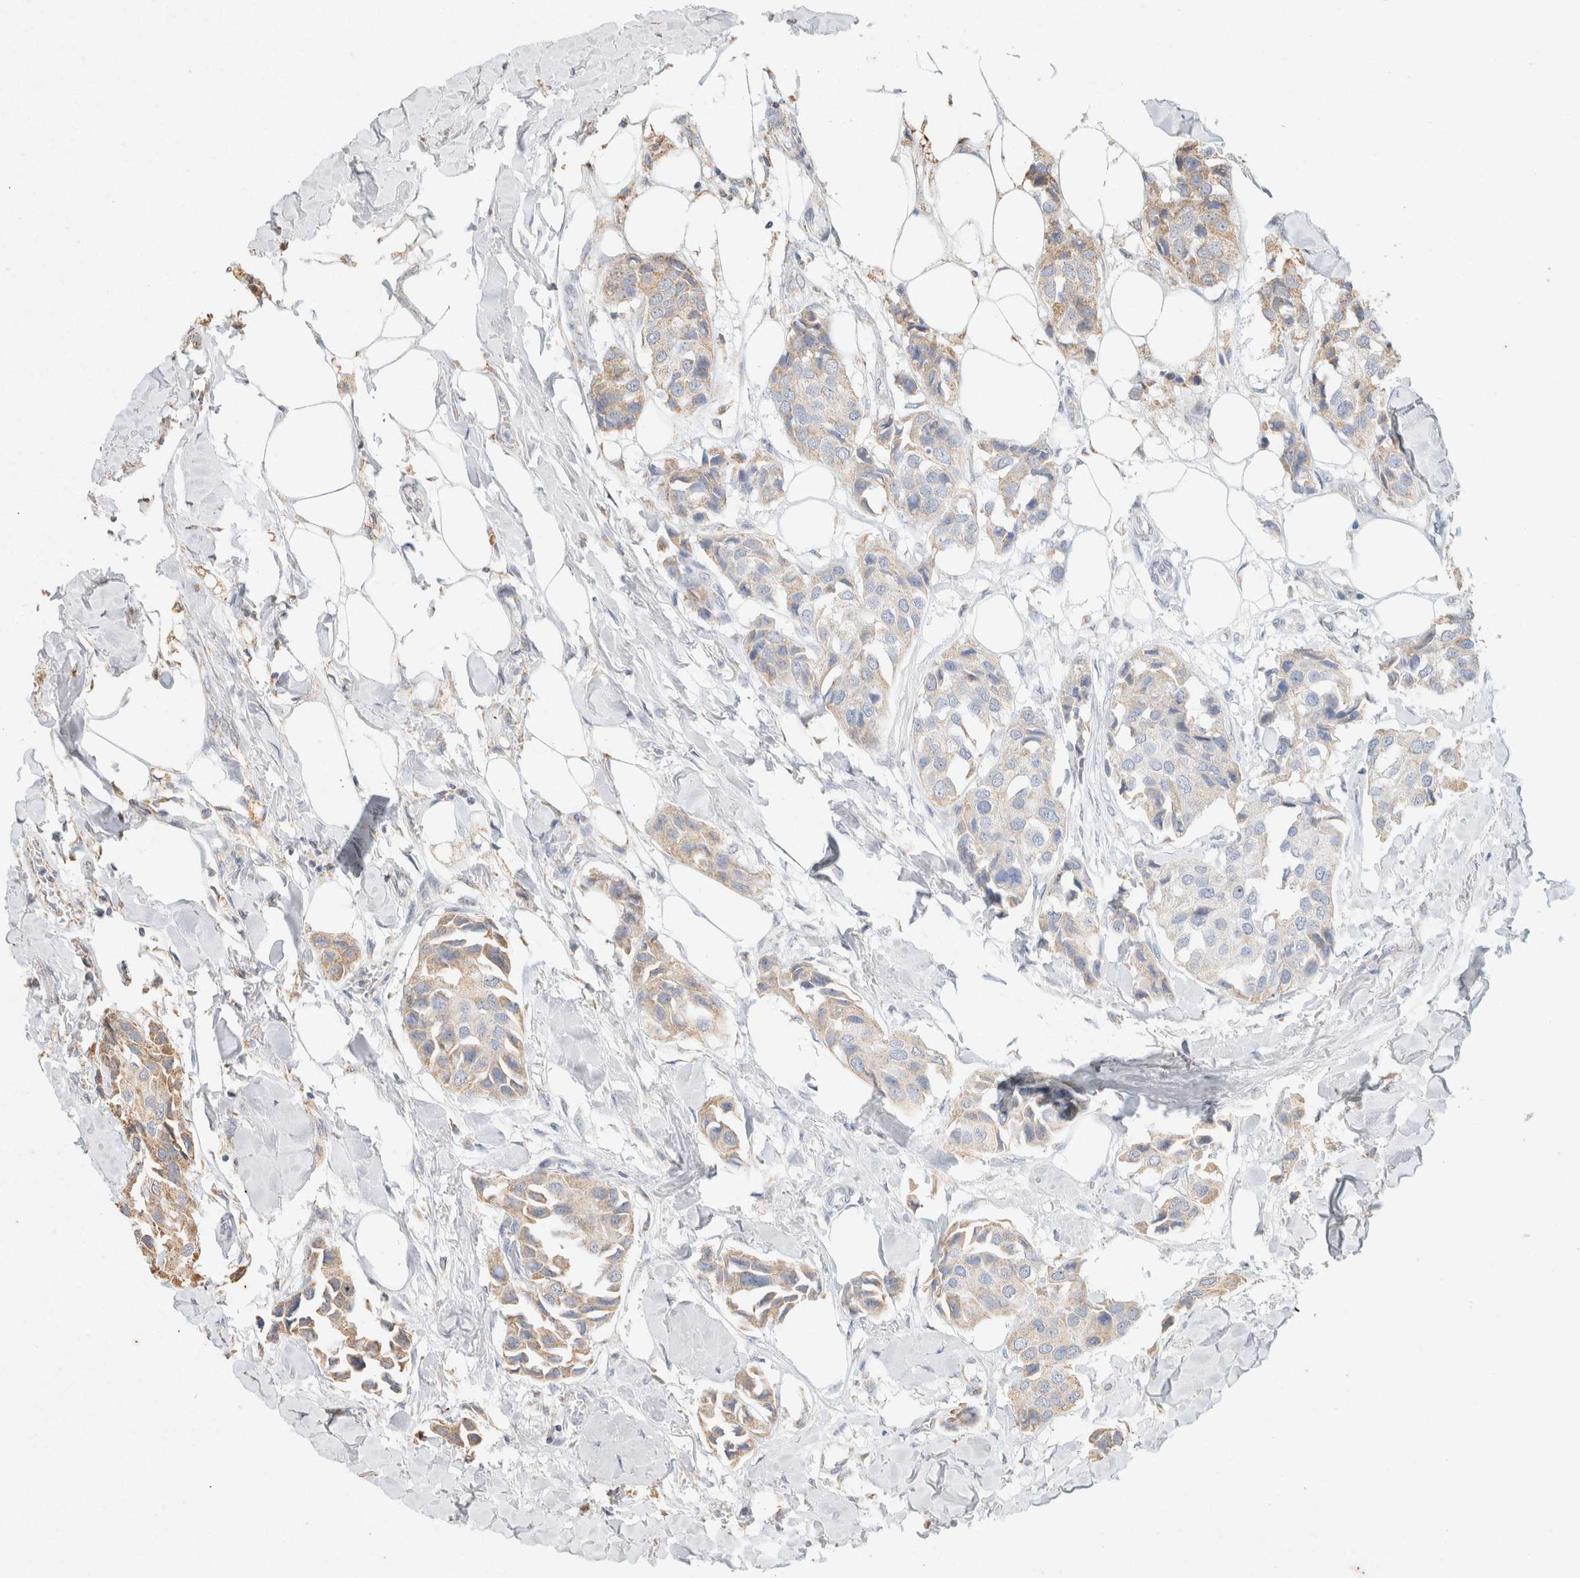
{"staining": {"intensity": "moderate", "quantity": "25%-75%", "location": "cytoplasmic/membranous"}, "tissue": "breast cancer", "cell_type": "Tumor cells", "image_type": "cancer", "snomed": [{"axis": "morphology", "description": "Duct carcinoma"}, {"axis": "topography", "description": "Breast"}], "caption": "The micrograph shows staining of breast infiltrating ductal carcinoma, revealing moderate cytoplasmic/membranous protein positivity (brown color) within tumor cells. (DAB (3,3'-diaminobenzidine) = brown stain, brightfield microscopy at high magnification).", "gene": "SDC2", "patient": {"sex": "female", "age": 80}}